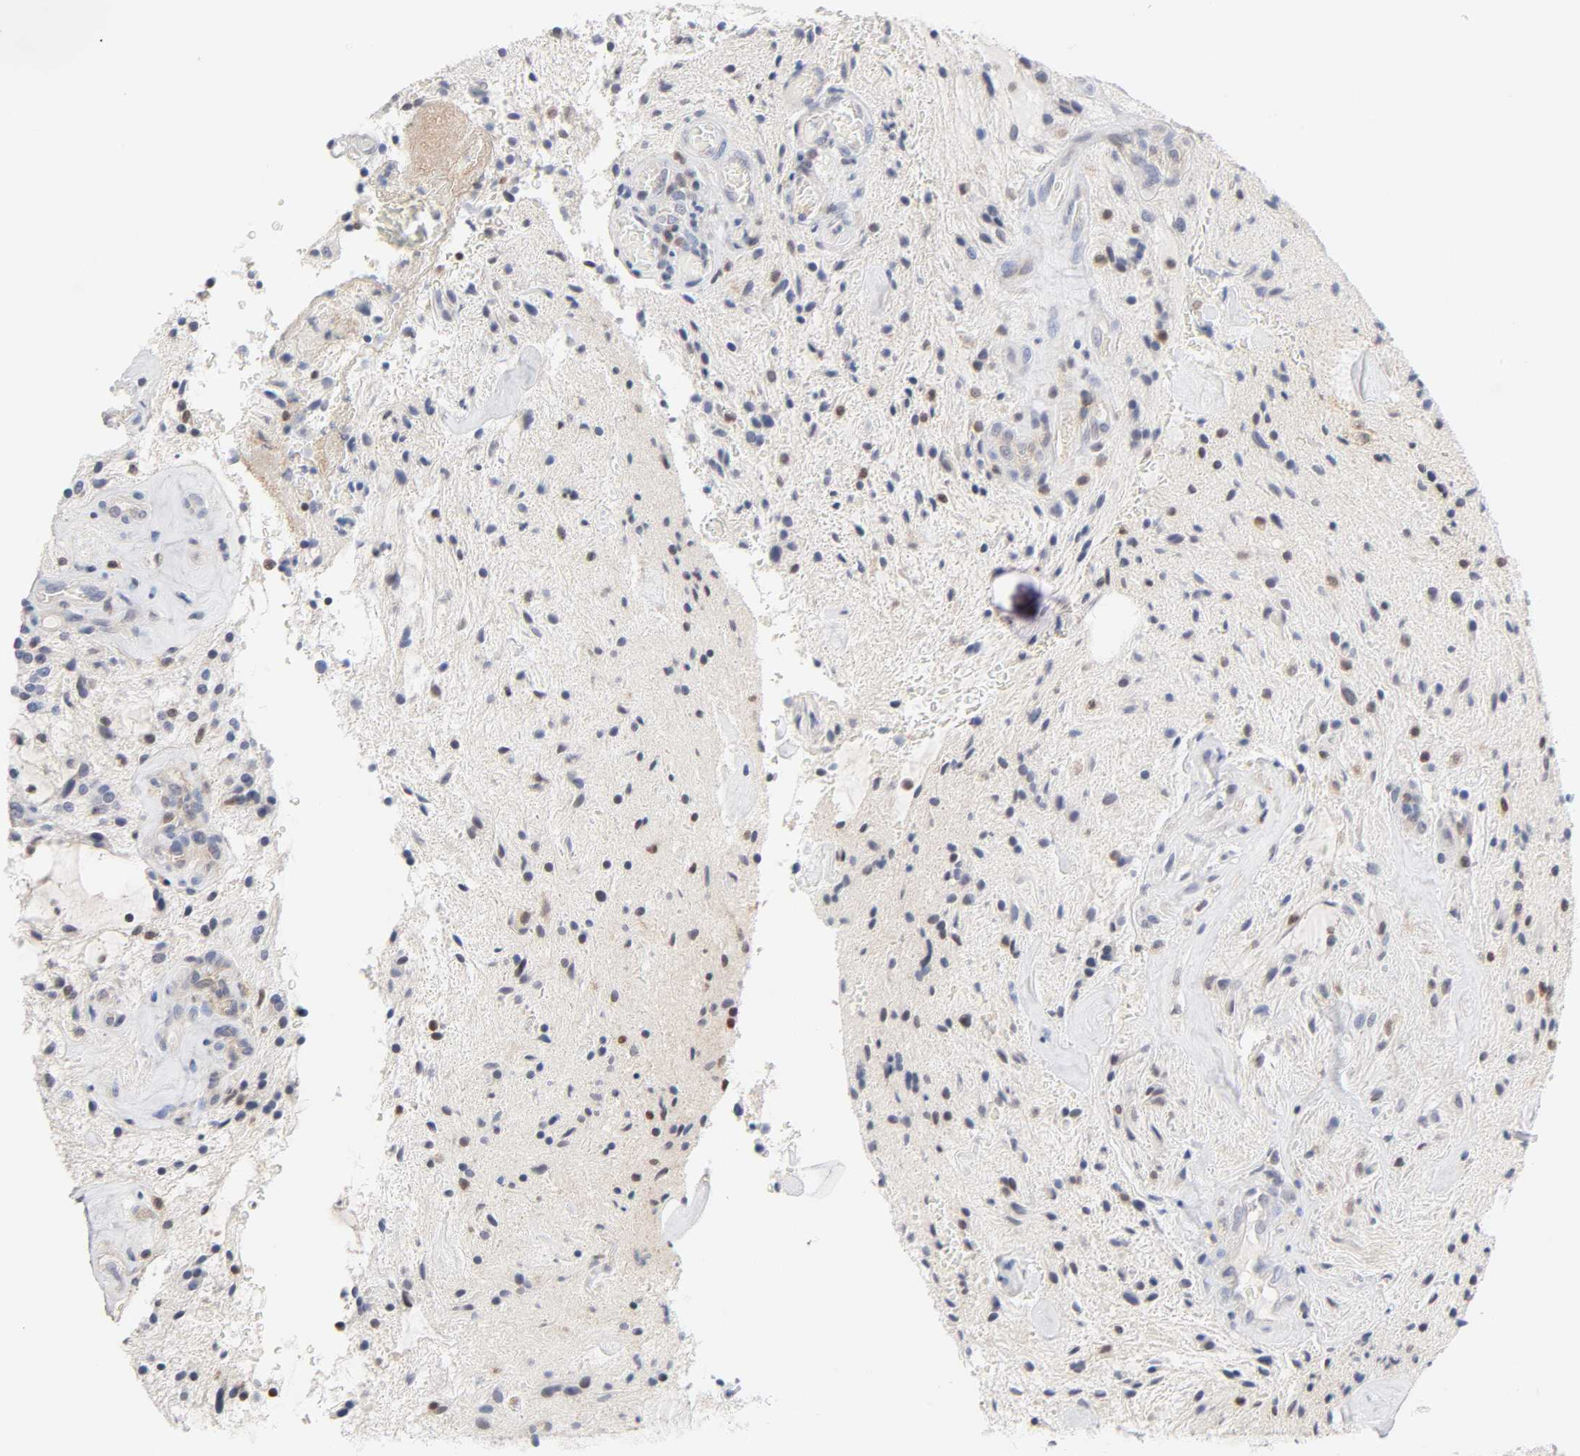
{"staining": {"intensity": "moderate", "quantity": "25%-75%", "location": "nuclear"}, "tissue": "glioma", "cell_type": "Tumor cells", "image_type": "cancer", "snomed": [{"axis": "morphology", "description": "Glioma, malignant, NOS"}, {"axis": "topography", "description": "Cerebellum"}], "caption": "Glioma (malignant) stained with a brown dye demonstrates moderate nuclear positive staining in approximately 25%-75% of tumor cells.", "gene": "NFATC1", "patient": {"sex": "female", "age": 10}}